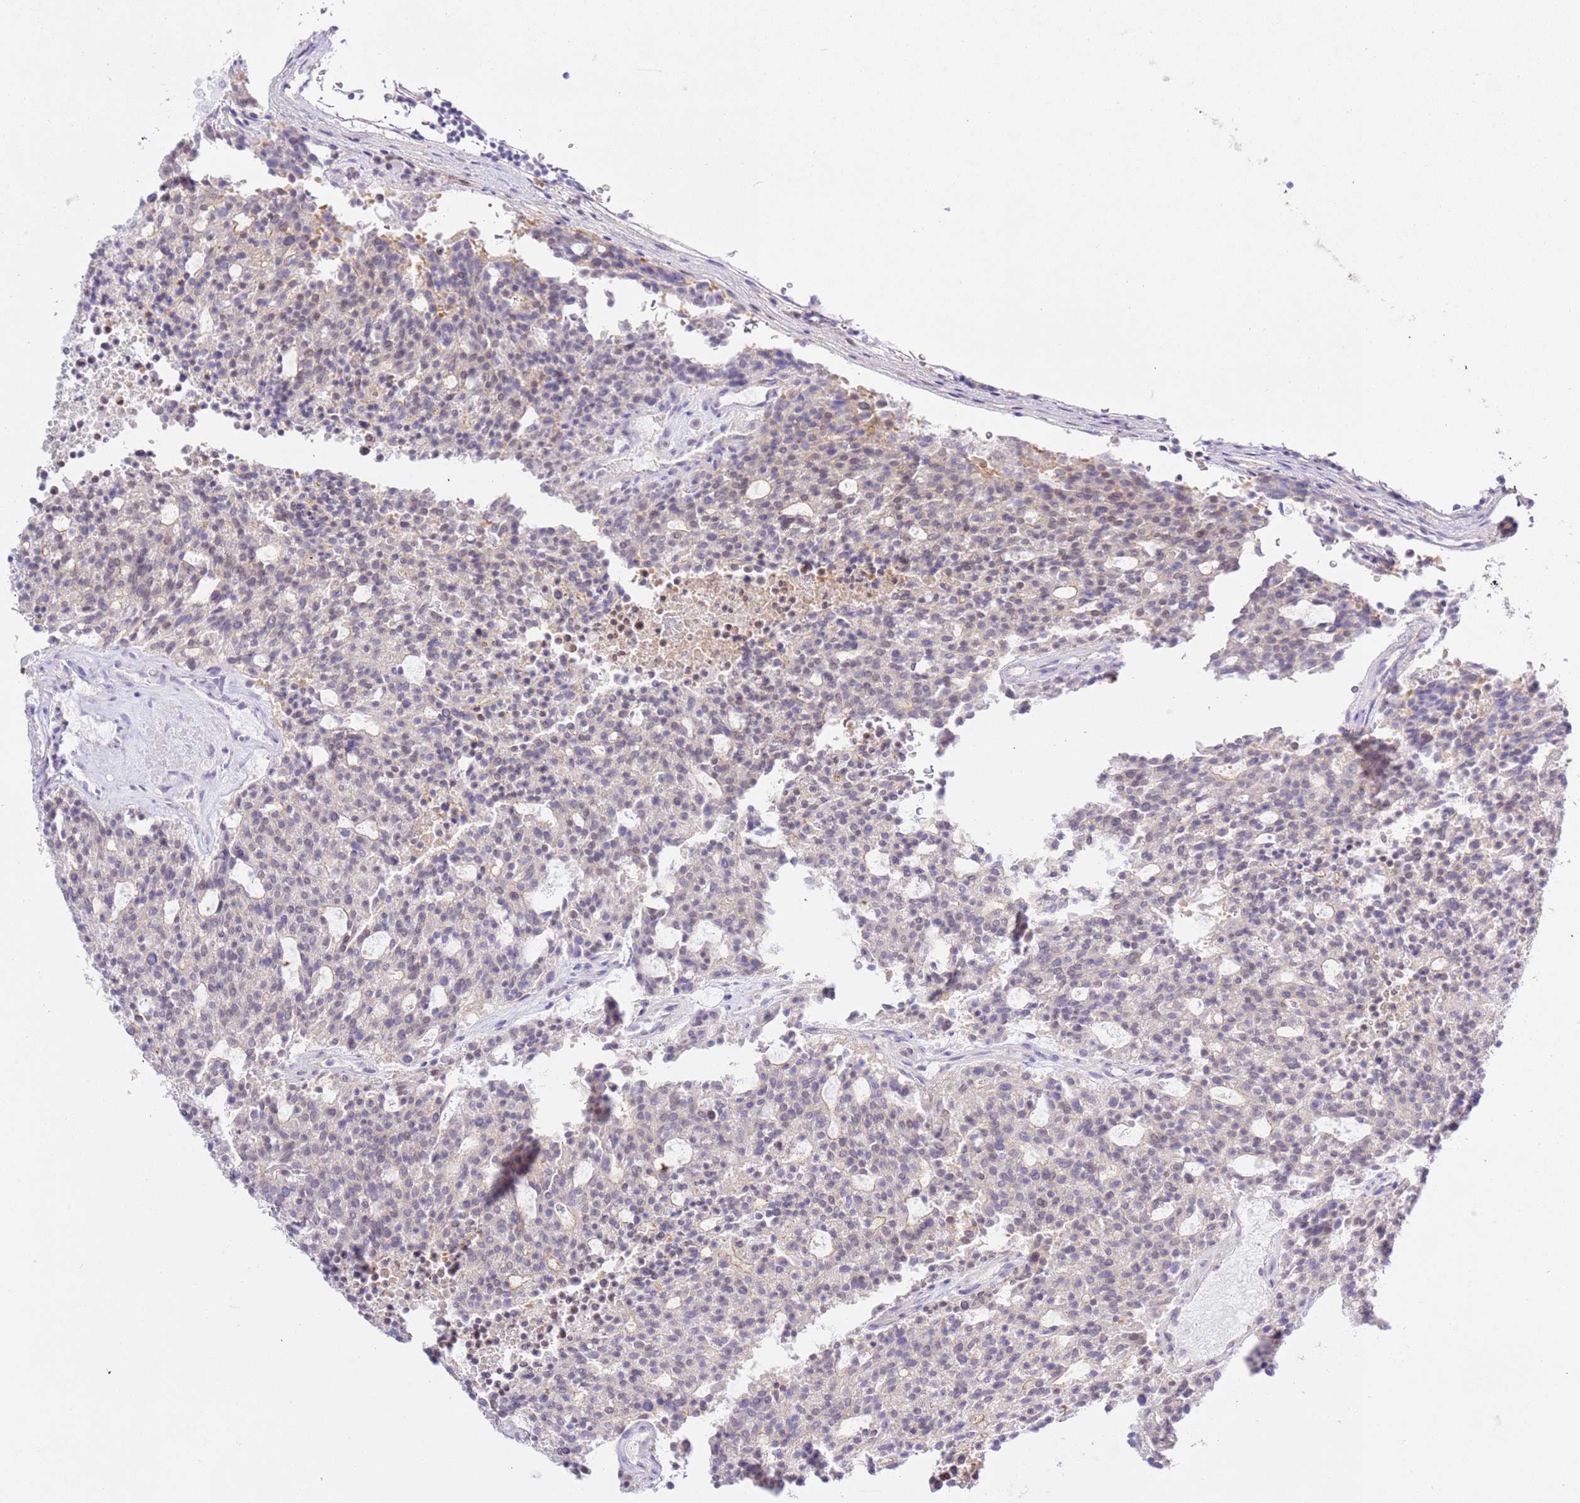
{"staining": {"intensity": "negative", "quantity": "none", "location": "none"}, "tissue": "carcinoid", "cell_type": "Tumor cells", "image_type": "cancer", "snomed": [{"axis": "morphology", "description": "Carcinoid, malignant, NOS"}, {"axis": "topography", "description": "Pancreas"}], "caption": "This histopathology image is of malignant carcinoid stained with IHC to label a protein in brown with the nuclei are counter-stained blue. There is no staining in tumor cells.", "gene": "TRIM37", "patient": {"sex": "female", "age": 54}}